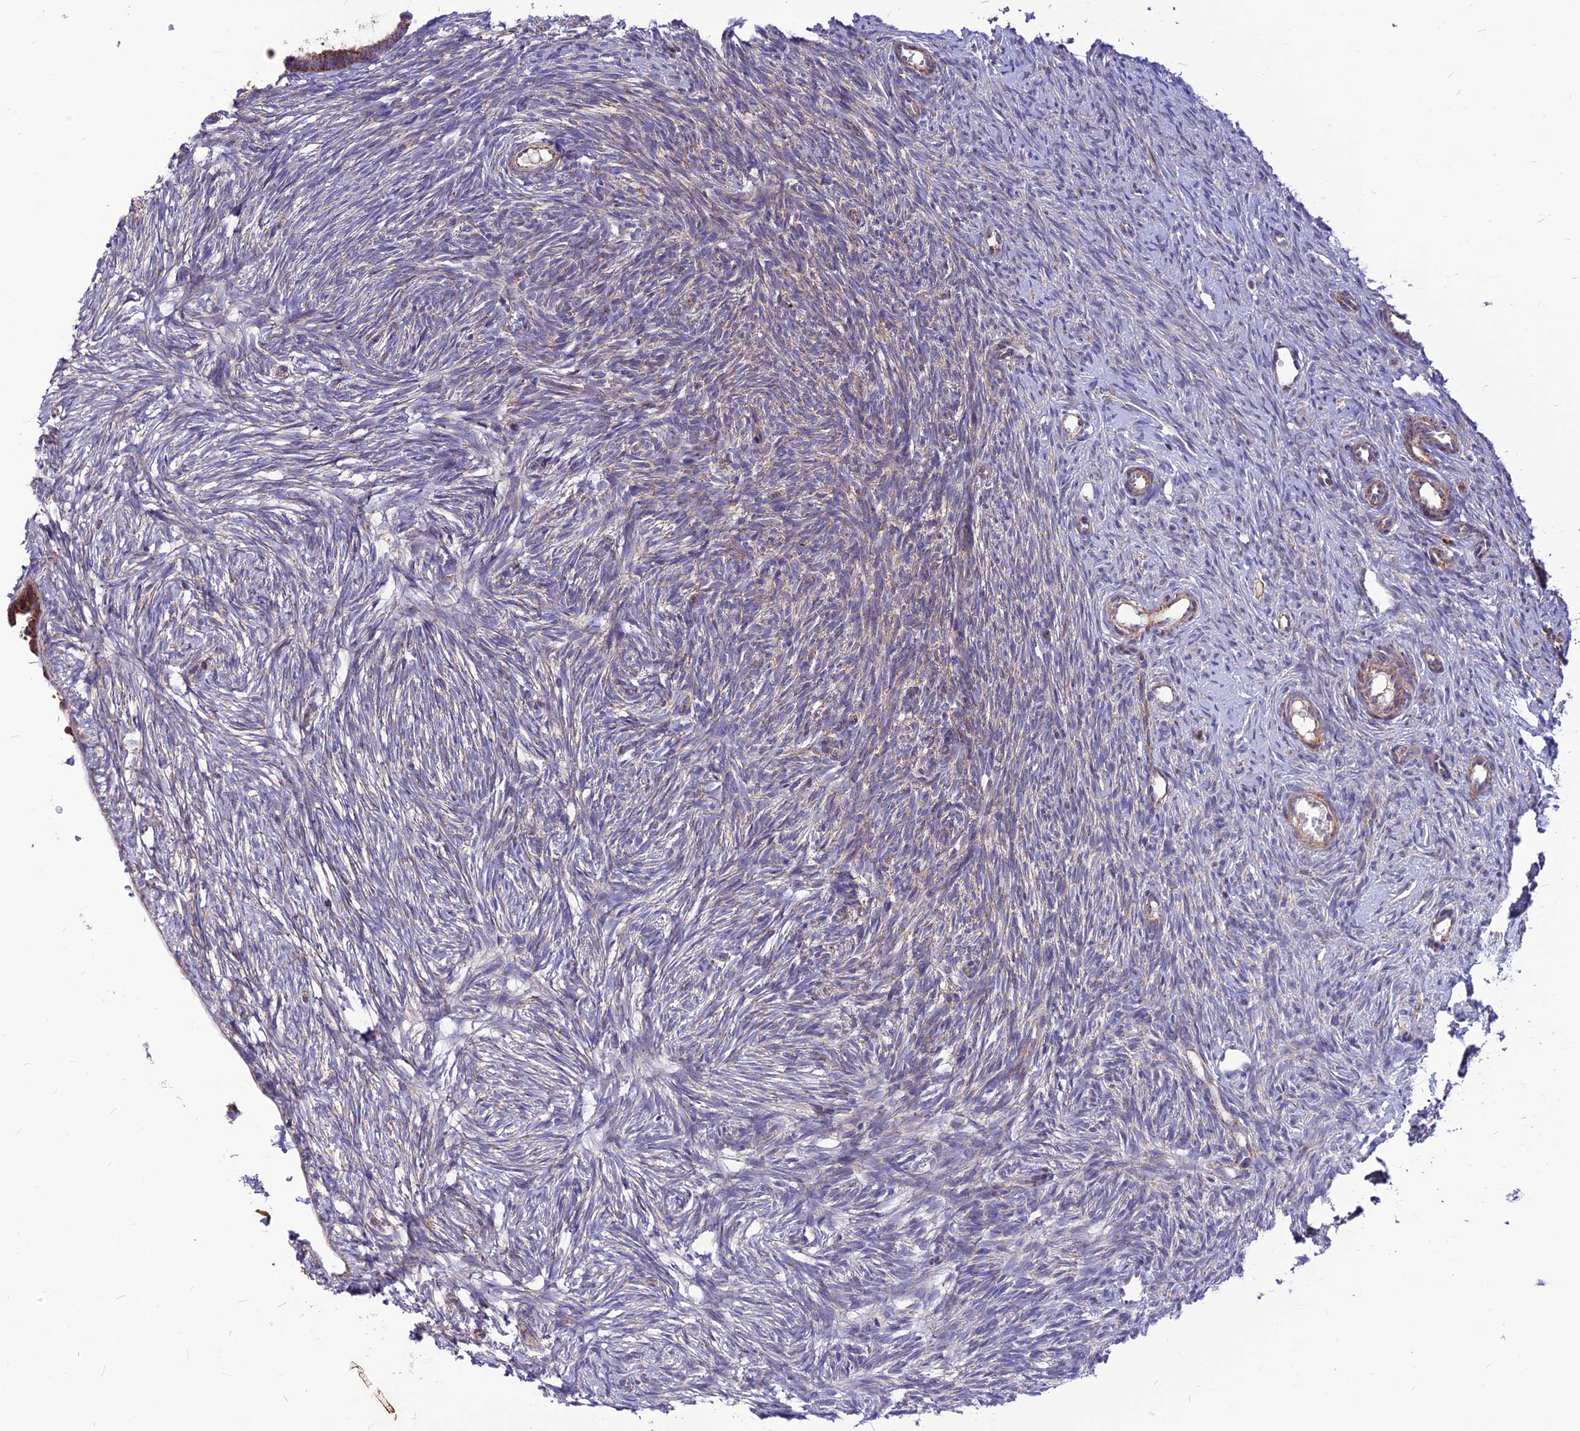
{"staining": {"intensity": "weak", "quantity": "<25%", "location": "cytoplasmic/membranous"}, "tissue": "ovary", "cell_type": "Ovarian stroma cells", "image_type": "normal", "snomed": [{"axis": "morphology", "description": "Normal tissue, NOS"}, {"axis": "topography", "description": "Ovary"}], "caption": "This micrograph is of unremarkable ovary stained with immunohistochemistry to label a protein in brown with the nuclei are counter-stained blue. There is no staining in ovarian stroma cells. (DAB (3,3'-diaminobenzidine) IHC visualized using brightfield microscopy, high magnification).", "gene": "ECI1", "patient": {"sex": "female", "age": 51}}